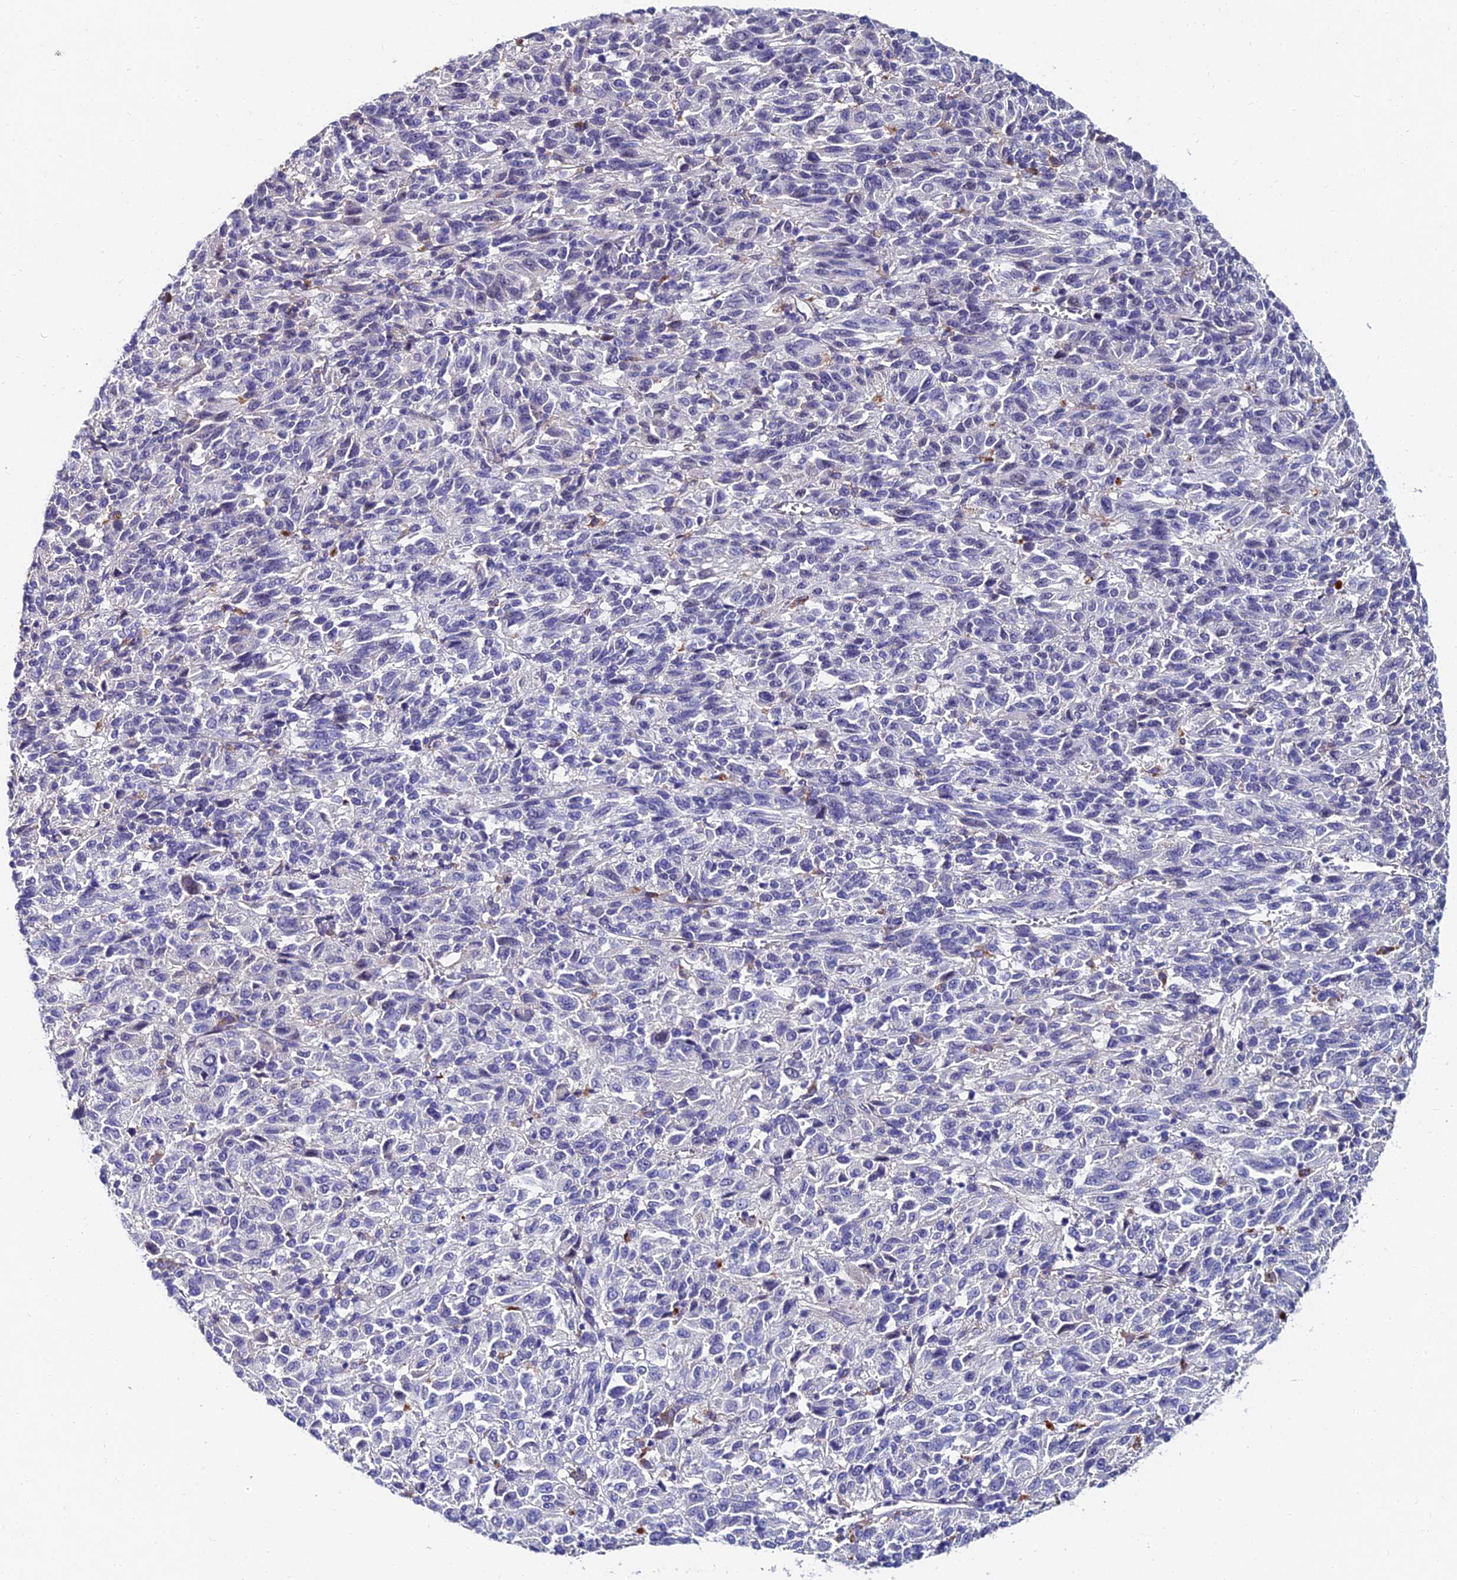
{"staining": {"intensity": "negative", "quantity": "none", "location": "none"}, "tissue": "melanoma", "cell_type": "Tumor cells", "image_type": "cancer", "snomed": [{"axis": "morphology", "description": "Malignant melanoma, Metastatic site"}, {"axis": "topography", "description": "Lung"}], "caption": "This image is of melanoma stained with immunohistochemistry to label a protein in brown with the nuclei are counter-stained blue. There is no expression in tumor cells.", "gene": "TRIM24", "patient": {"sex": "male", "age": 64}}